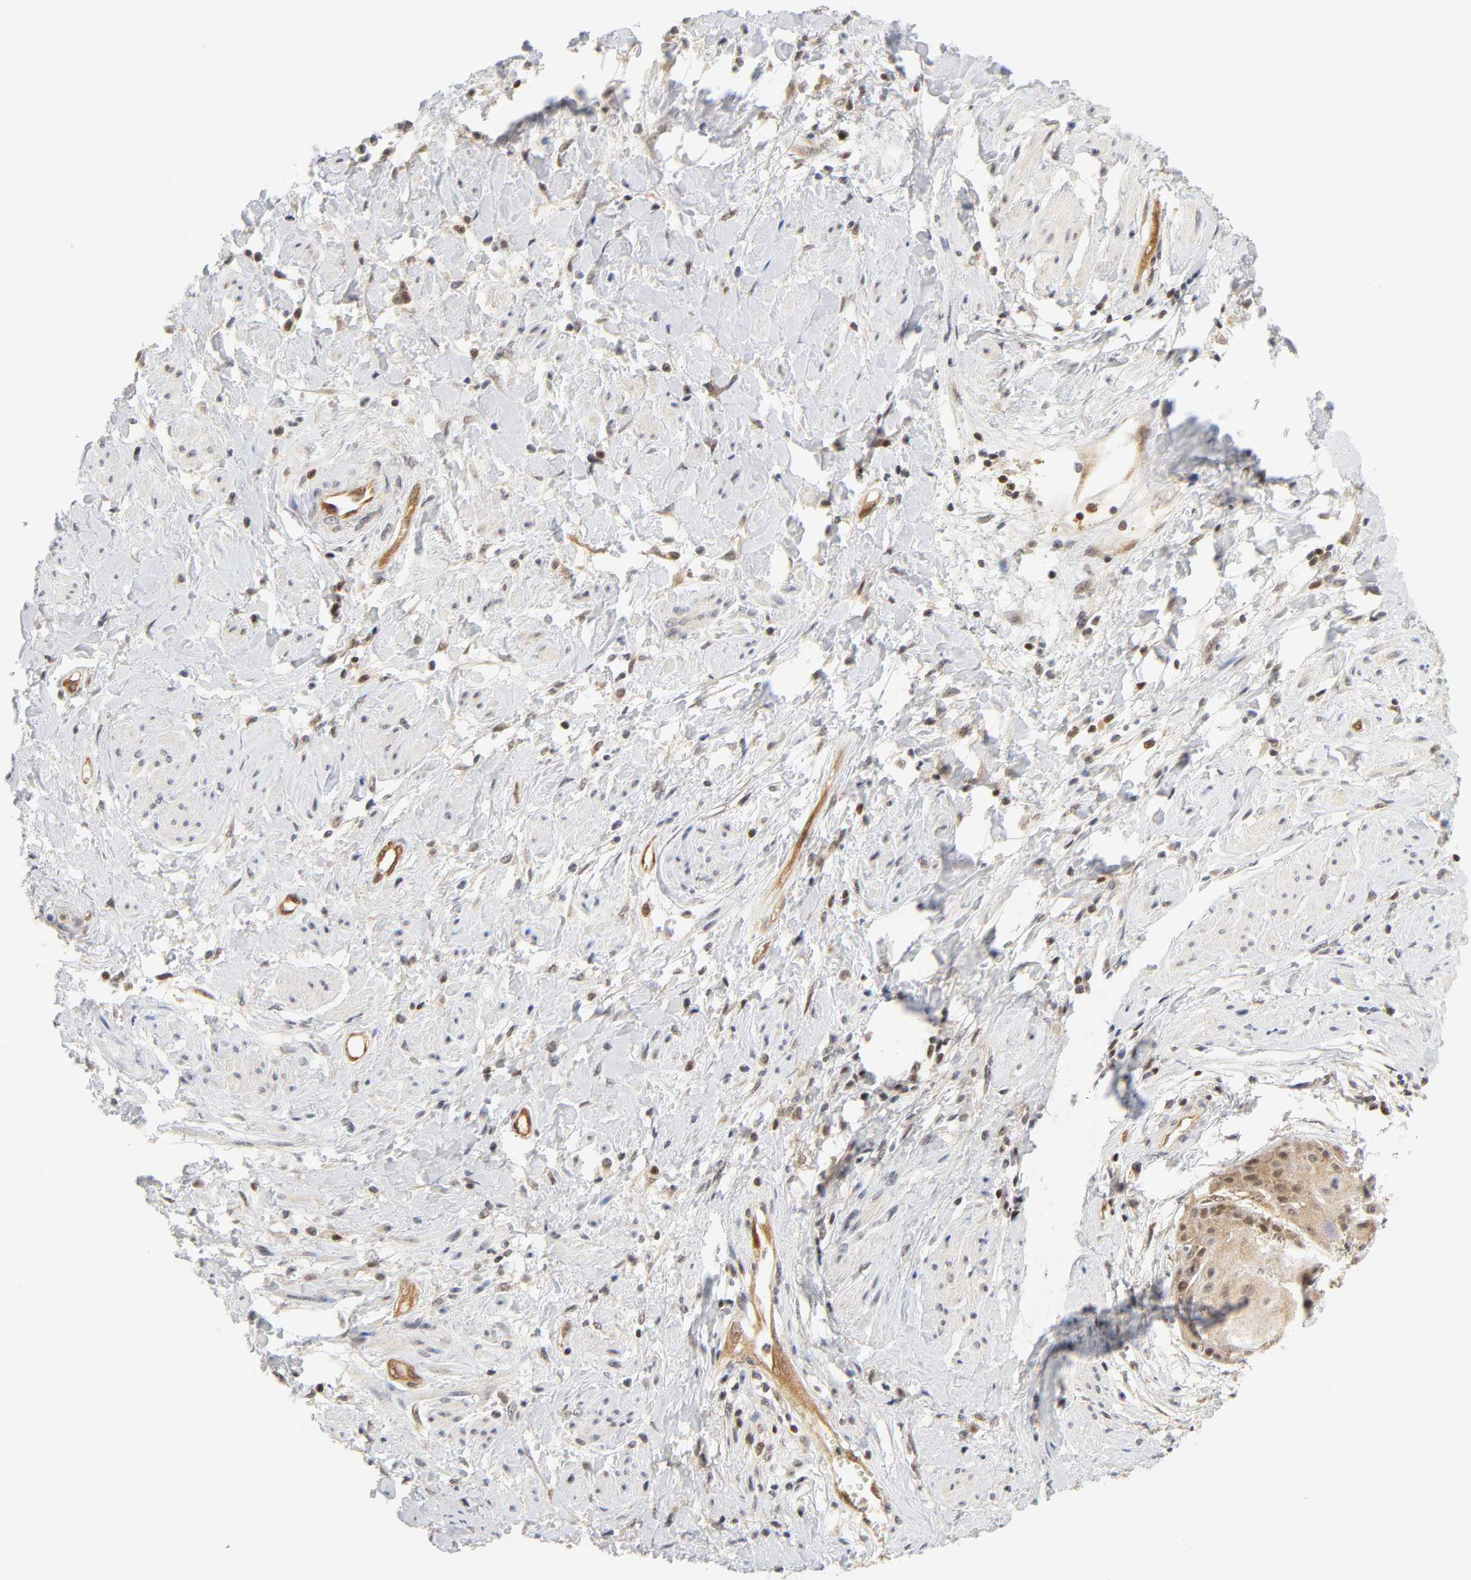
{"staining": {"intensity": "weak", "quantity": ">75%", "location": "cytoplasmic/membranous,nuclear"}, "tissue": "cervical cancer", "cell_type": "Tumor cells", "image_type": "cancer", "snomed": [{"axis": "morphology", "description": "Squamous cell carcinoma, NOS"}, {"axis": "topography", "description": "Cervix"}], "caption": "Immunohistochemical staining of cervical cancer (squamous cell carcinoma) demonstrates low levels of weak cytoplasmic/membranous and nuclear expression in about >75% of tumor cells.", "gene": "CDC37", "patient": {"sex": "female", "age": 57}}